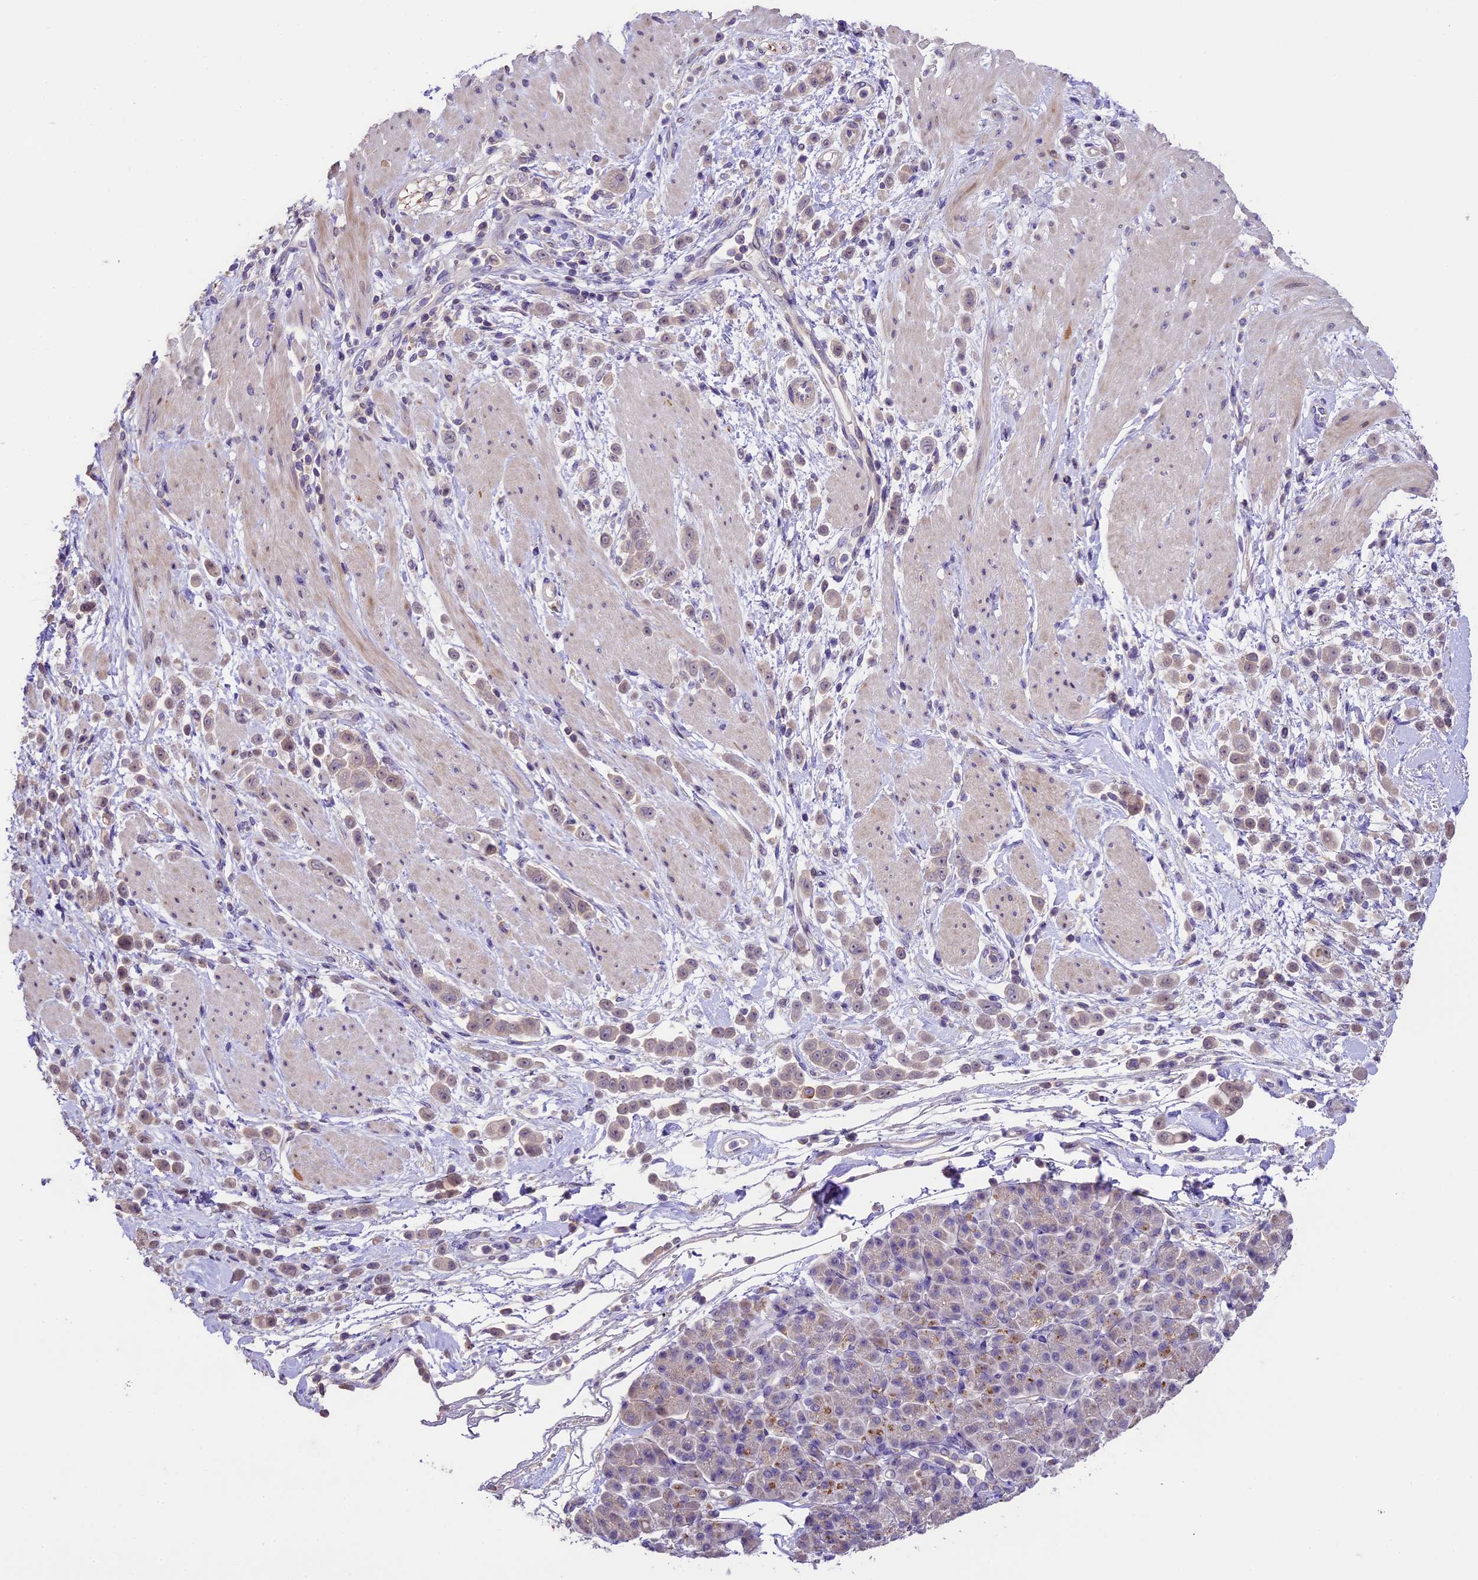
{"staining": {"intensity": "negative", "quantity": "none", "location": "none"}, "tissue": "pancreatic cancer", "cell_type": "Tumor cells", "image_type": "cancer", "snomed": [{"axis": "morphology", "description": "Normal tissue, NOS"}, {"axis": "morphology", "description": "Adenocarcinoma, NOS"}, {"axis": "topography", "description": "Pancreas"}], "caption": "Pancreatic cancer (adenocarcinoma) stained for a protein using IHC displays no expression tumor cells.", "gene": "DGKH", "patient": {"sex": "female", "age": 64}}